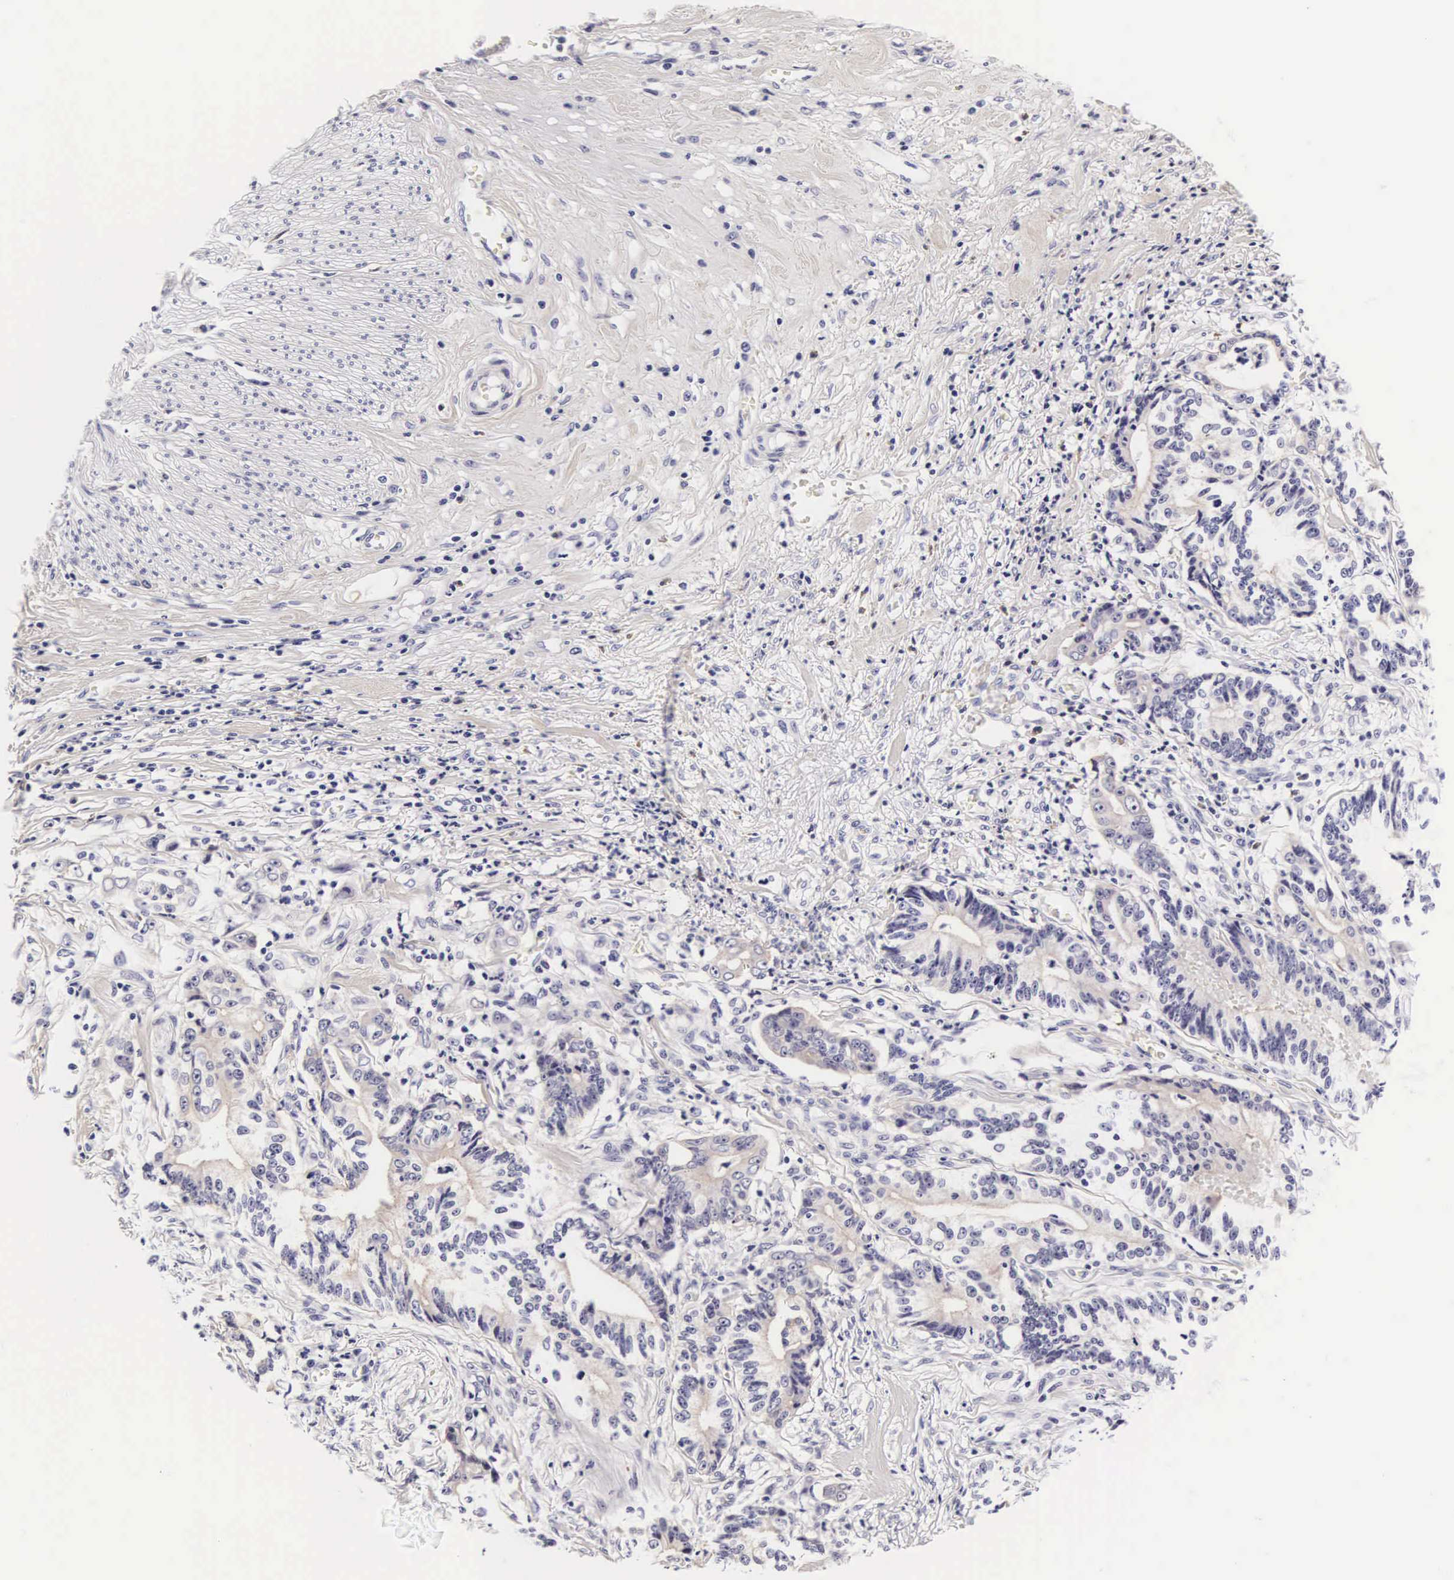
{"staining": {"intensity": "weak", "quantity": "<25%", "location": "cytoplasmic/membranous"}, "tissue": "stomach cancer", "cell_type": "Tumor cells", "image_type": "cancer", "snomed": [{"axis": "morphology", "description": "Adenocarcinoma, NOS"}, {"axis": "topography", "description": "Stomach, lower"}], "caption": "A histopathology image of human stomach cancer is negative for staining in tumor cells.", "gene": "PHETA2", "patient": {"sex": "female", "age": 86}}